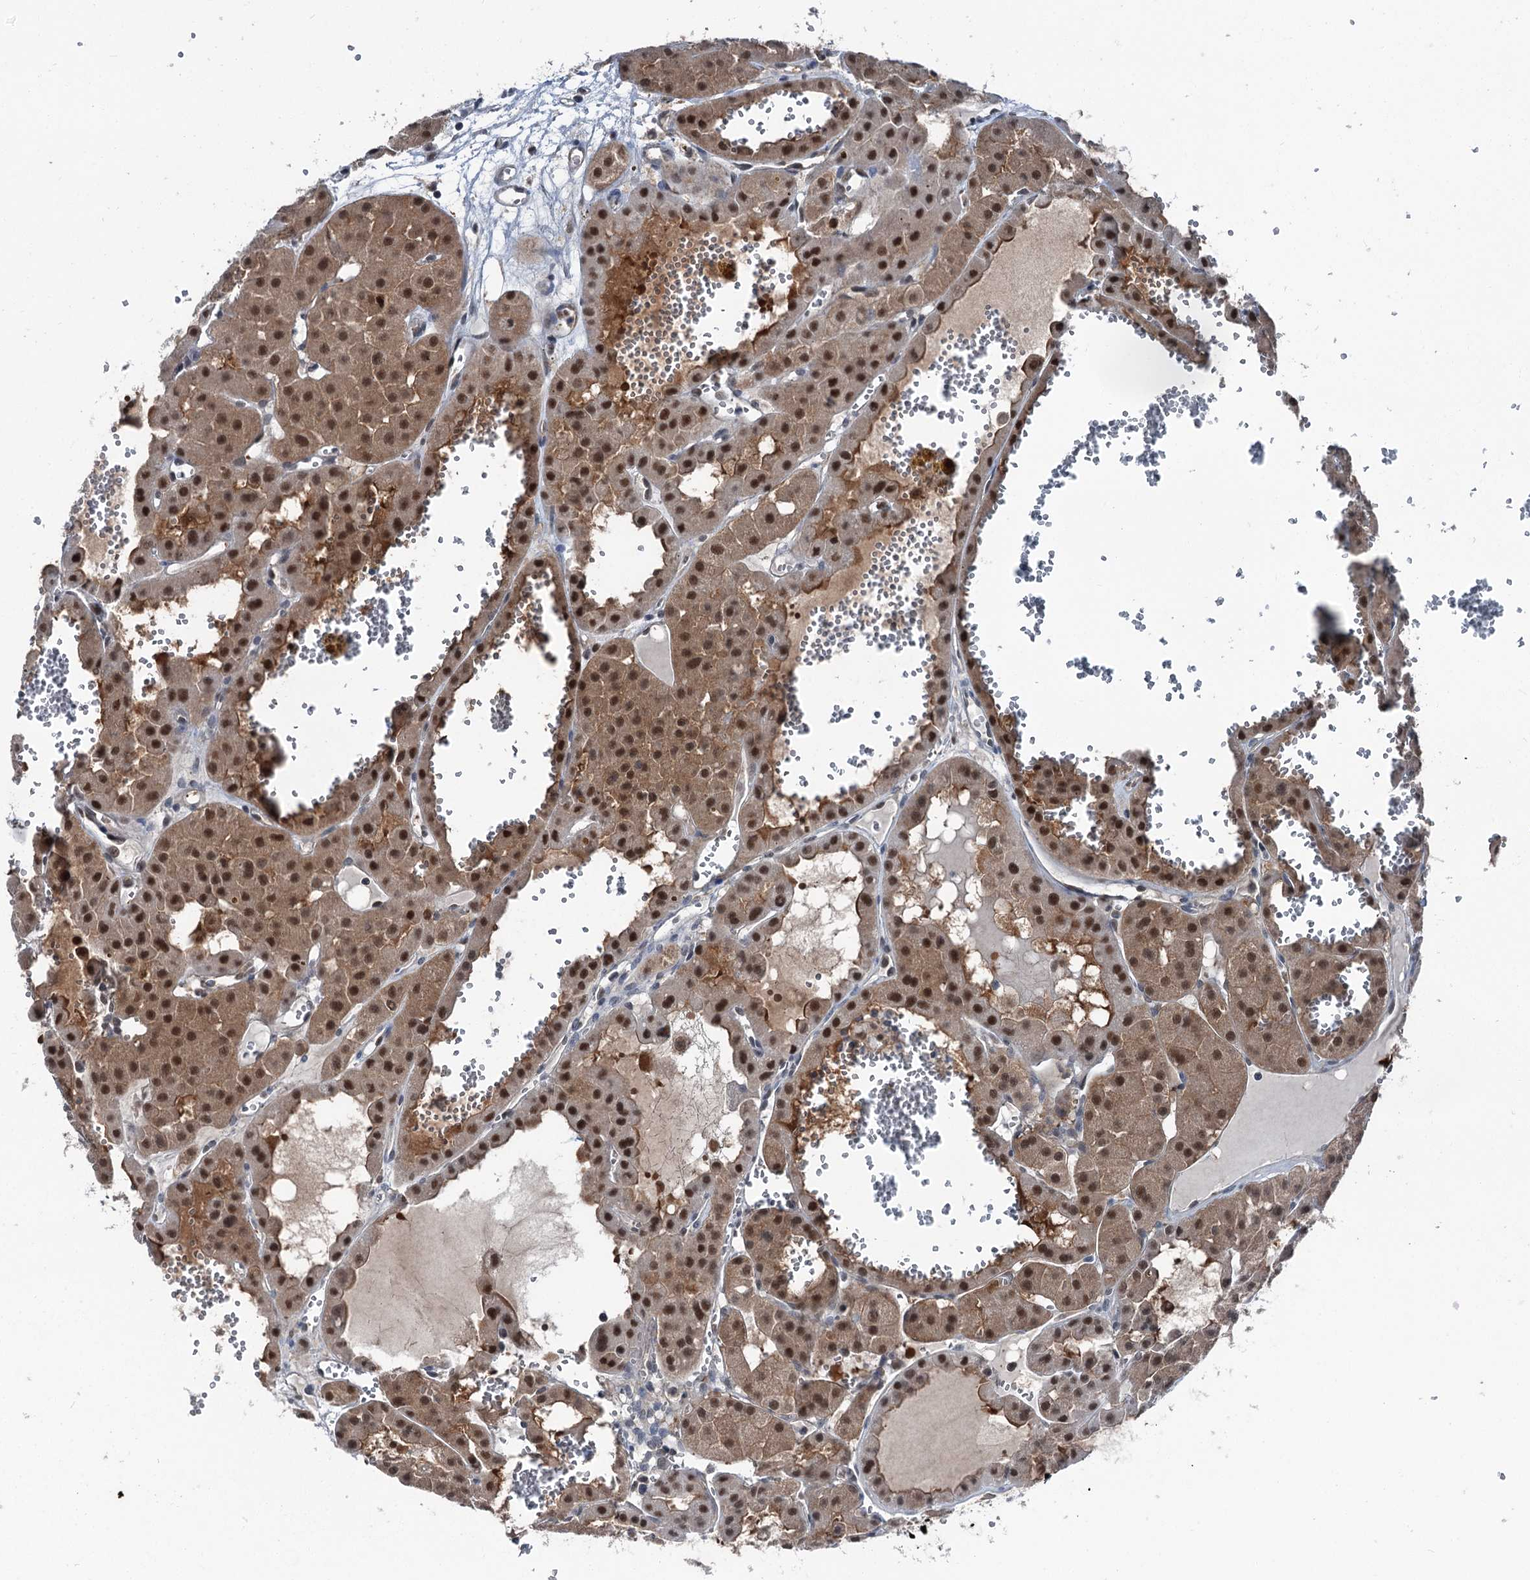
{"staining": {"intensity": "strong", "quantity": ">75%", "location": "cytoplasmic/membranous,nuclear"}, "tissue": "renal cancer", "cell_type": "Tumor cells", "image_type": "cancer", "snomed": [{"axis": "morphology", "description": "Carcinoma, NOS"}, {"axis": "topography", "description": "Kidney"}], "caption": "This is a histology image of immunohistochemistry (IHC) staining of renal cancer, which shows strong expression in the cytoplasmic/membranous and nuclear of tumor cells.", "gene": "PSMD13", "patient": {"sex": "female", "age": 75}}